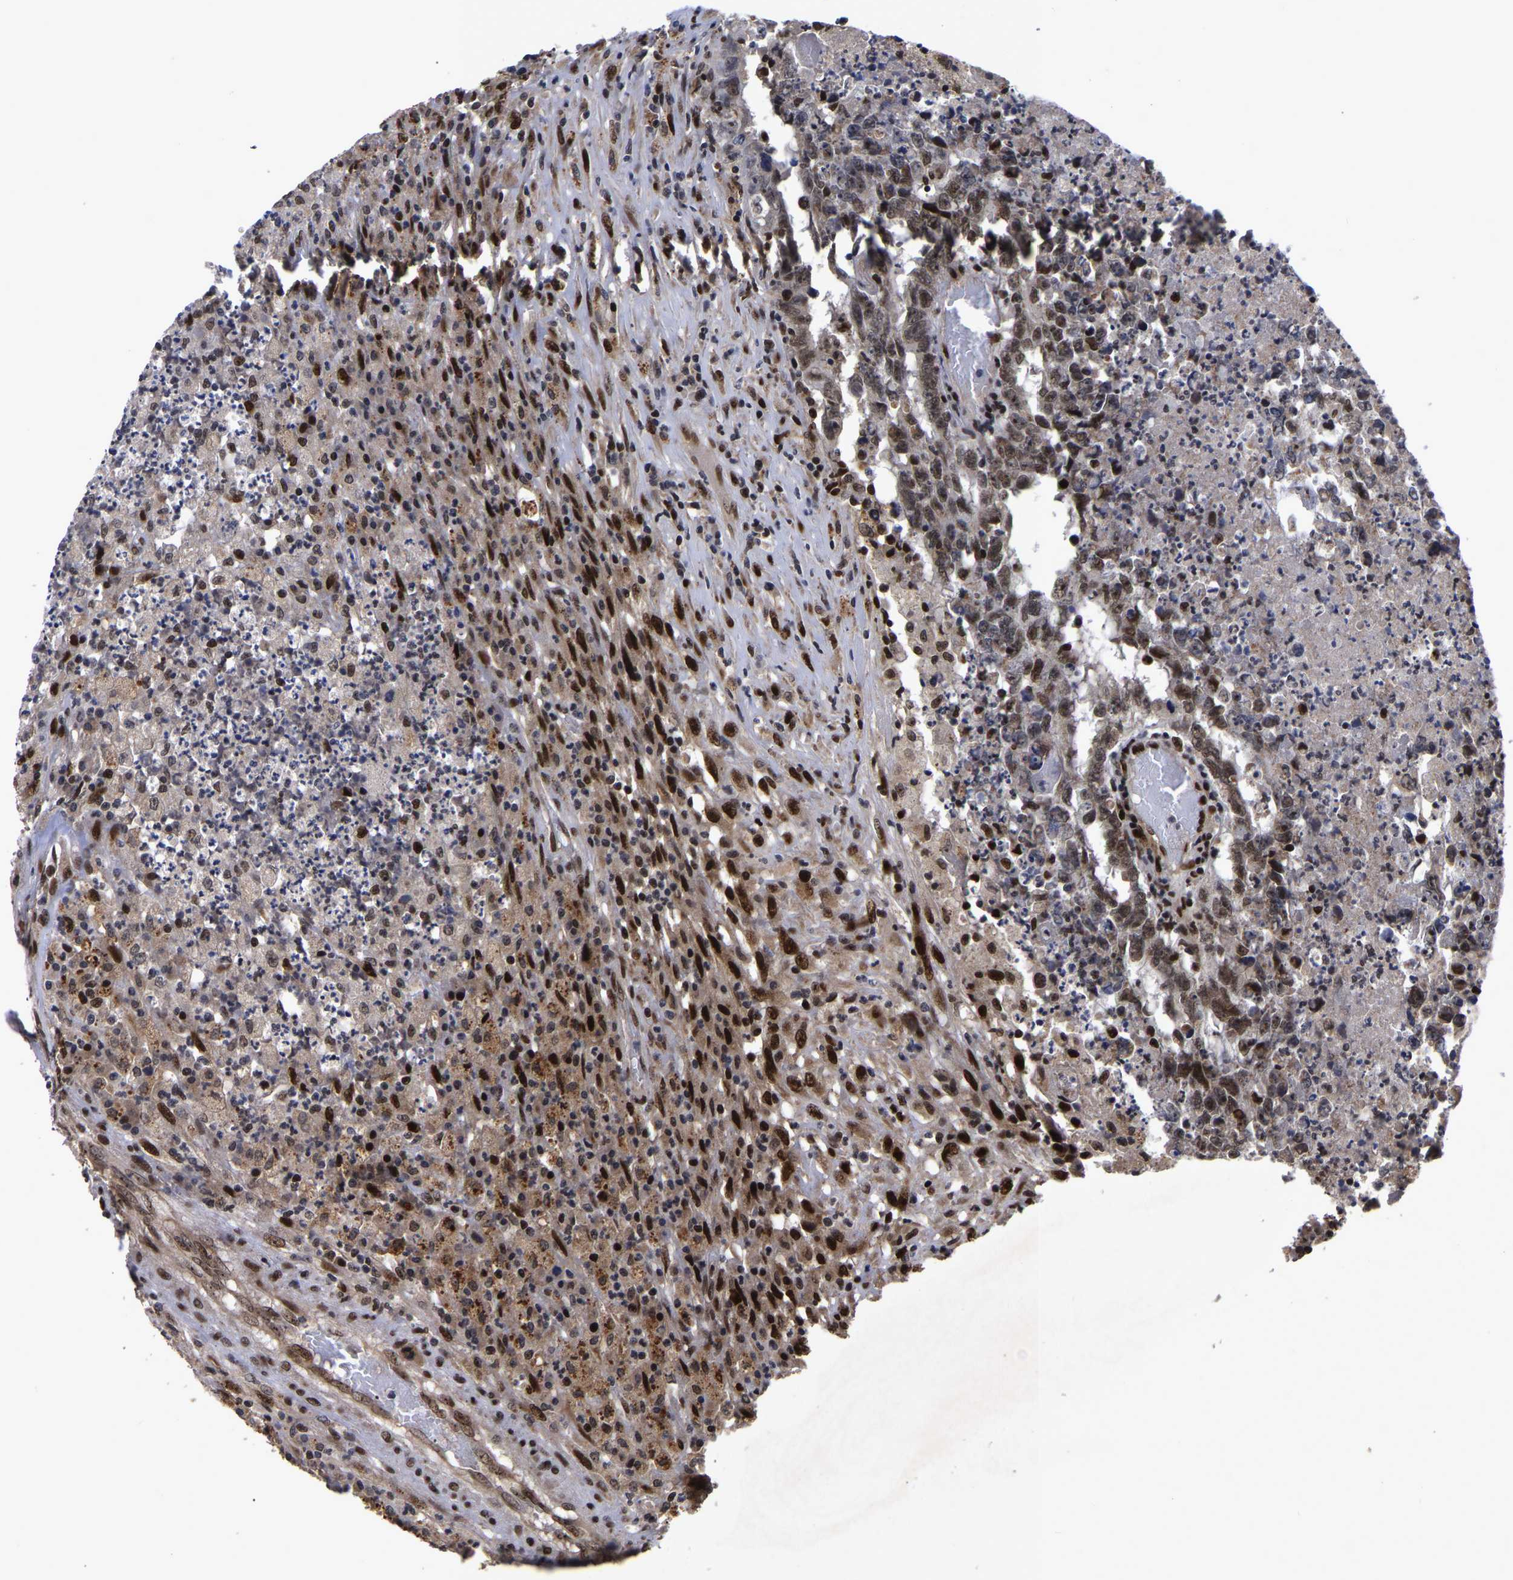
{"staining": {"intensity": "moderate", "quantity": ">75%", "location": "nuclear"}, "tissue": "testis cancer", "cell_type": "Tumor cells", "image_type": "cancer", "snomed": [{"axis": "morphology", "description": "Necrosis, NOS"}, {"axis": "morphology", "description": "Carcinoma, Embryonal, NOS"}, {"axis": "topography", "description": "Testis"}], "caption": "Tumor cells exhibit moderate nuclear staining in approximately >75% of cells in testis cancer. (brown staining indicates protein expression, while blue staining denotes nuclei).", "gene": "JUNB", "patient": {"sex": "male", "age": 19}}